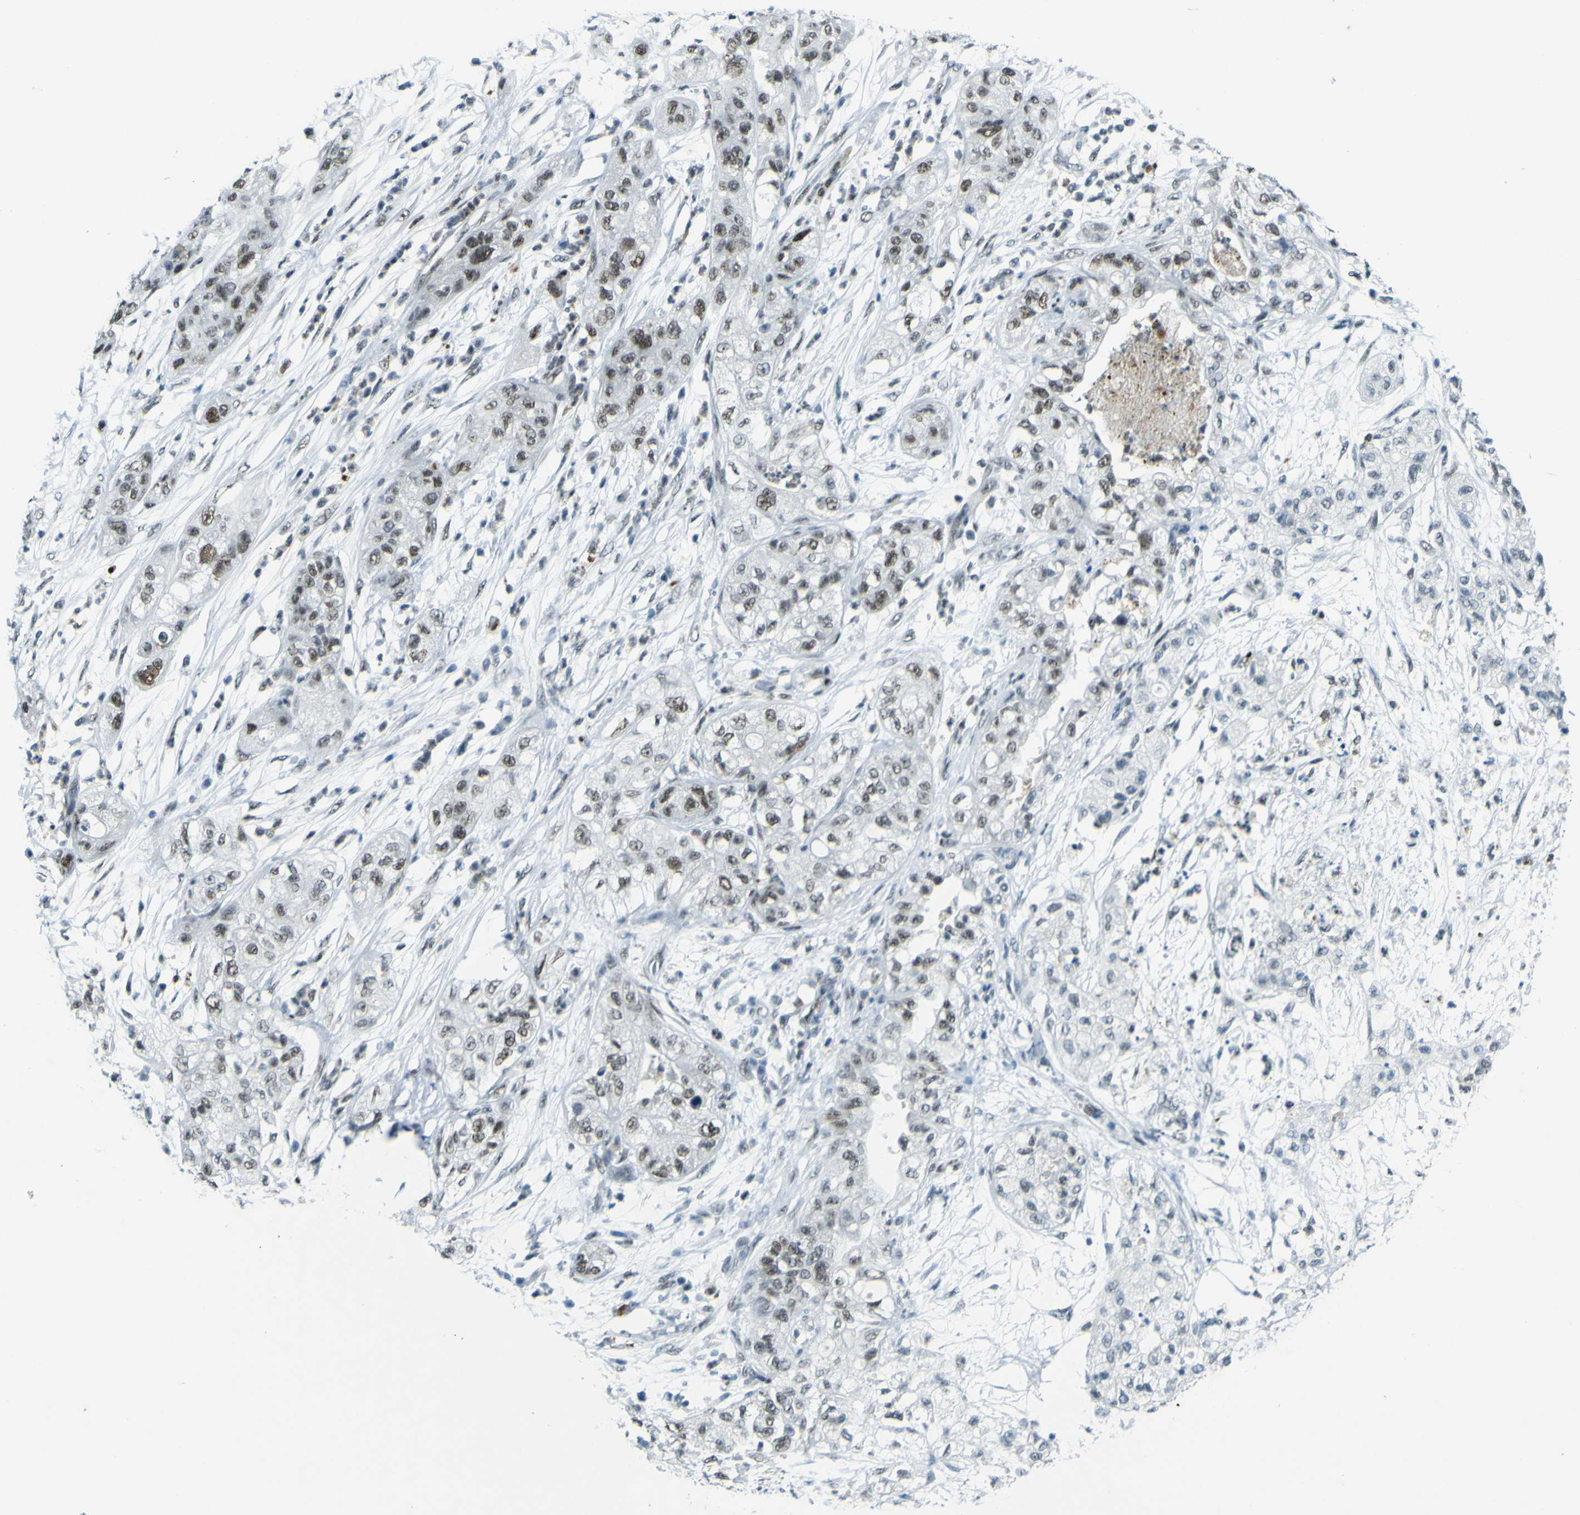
{"staining": {"intensity": "moderate", "quantity": ">75%", "location": "nuclear"}, "tissue": "pancreatic cancer", "cell_type": "Tumor cells", "image_type": "cancer", "snomed": [{"axis": "morphology", "description": "Adenocarcinoma, NOS"}, {"axis": "topography", "description": "Pancreas"}], "caption": "Protein expression analysis of human pancreatic adenocarcinoma reveals moderate nuclear positivity in about >75% of tumor cells.", "gene": "CEBPG", "patient": {"sex": "female", "age": 78}}